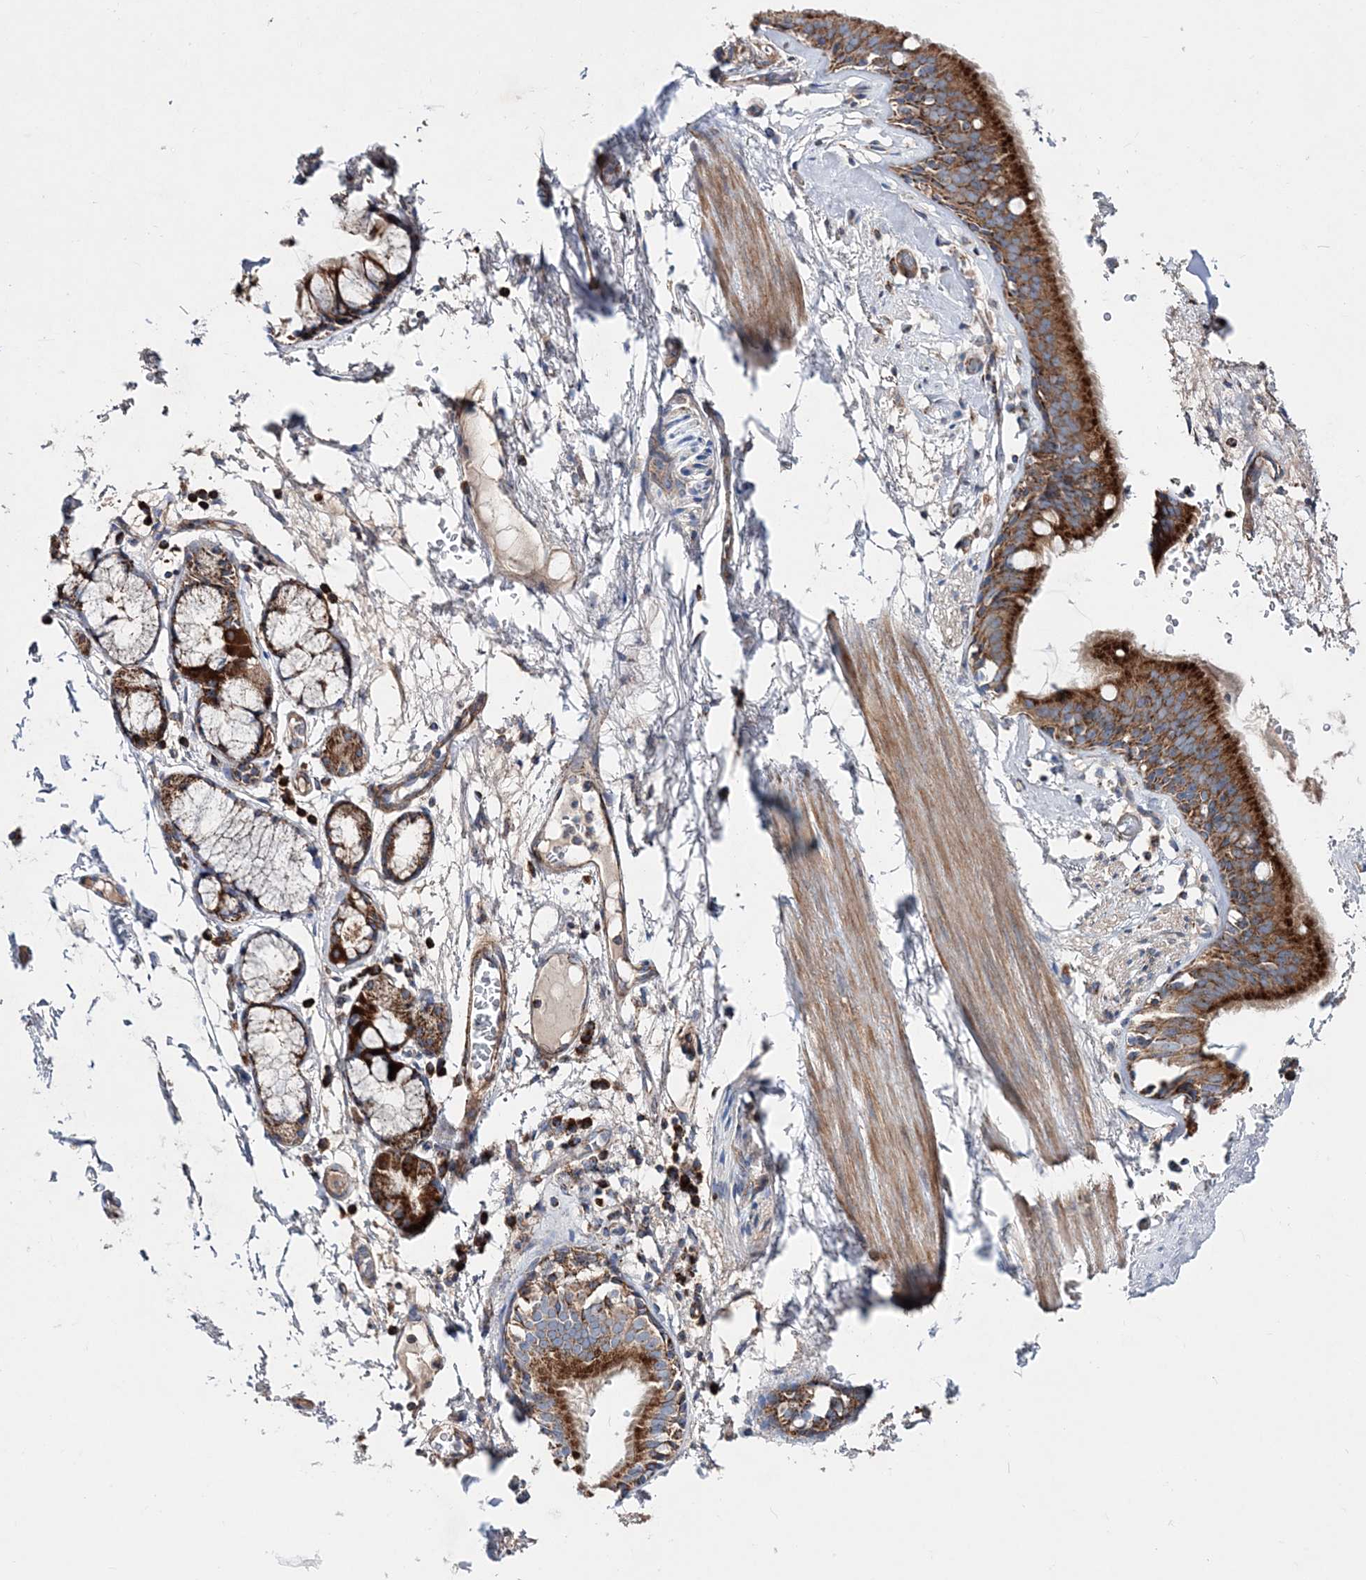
{"staining": {"intensity": "negative", "quantity": "none", "location": "none"}, "tissue": "adipose tissue", "cell_type": "Adipocytes", "image_type": "normal", "snomed": [{"axis": "morphology", "description": "Normal tissue, NOS"}, {"axis": "topography", "description": "Cartilage tissue"}], "caption": "DAB (3,3'-diaminobenzidine) immunohistochemical staining of unremarkable human adipose tissue shows no significant positivity in adipocytes. The staining was performed using DAB to visualize the protein expression in brown, while the nuclei were stained in blue with hematoxylin (Magnification: 20x).", "gene": "NGLY1", "patient": {"sex": "female", "age": 63}}